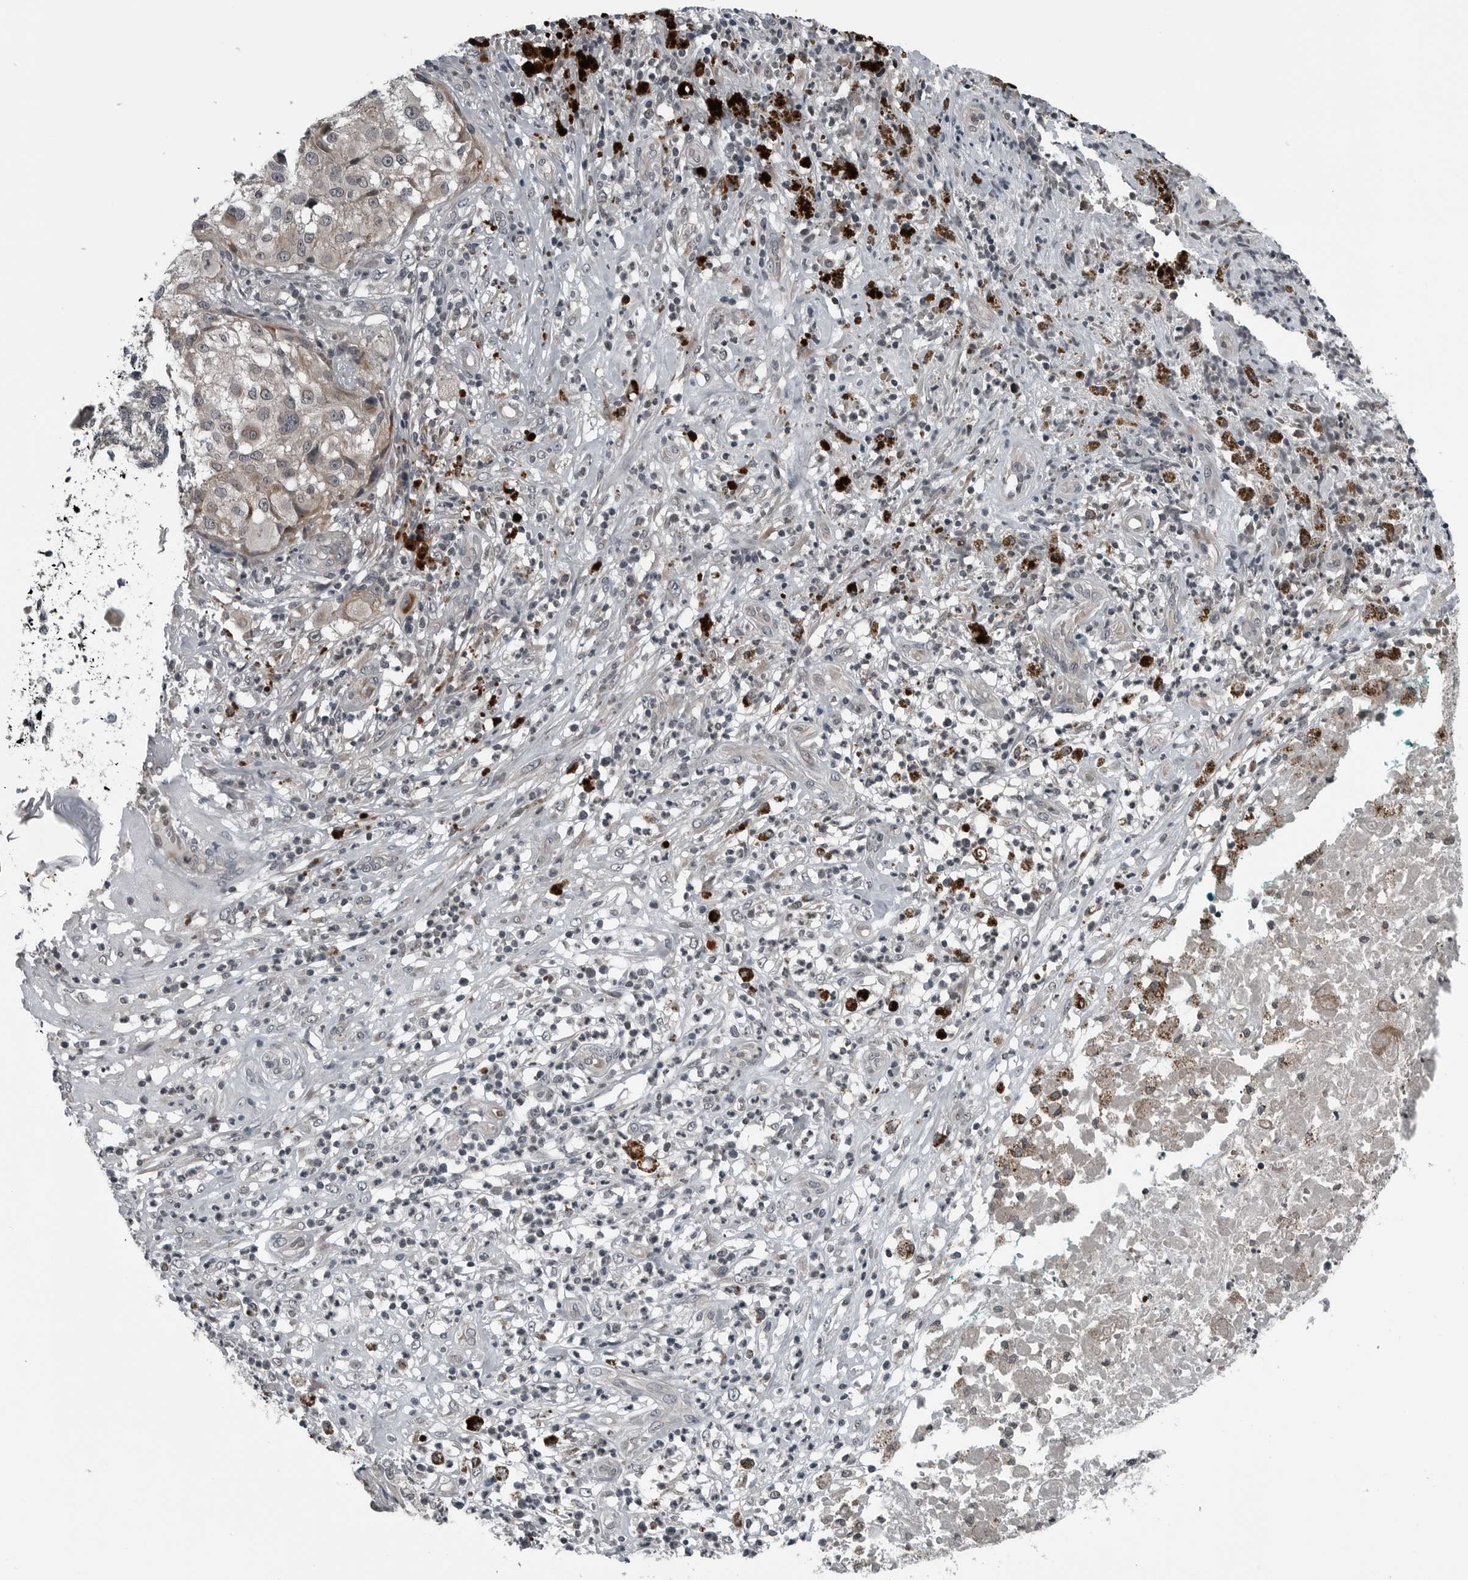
{"staining": {"intensity": "weak", "quantity": "25%-75%", "location": "cytoplasmic/membranous"}, "tissue": "melanoma", "cell_type": "Tumor cells", "image_type": "cancer", "snomed": [{"axis": "morphology", "description": "Necrosis, NOS"}, {"axis": "morphology", "description": "Malignant melanoma, NOS"}, {"axis": "topography", "description": "Skin"}], "caption": "Melanoma stained with a brown dye reveals weak cytoplasmic/membranous positive staining in about 25%-75% of tumor cells.", "gene": "GAK", "patient": {"sex": "female", "age": 87}}